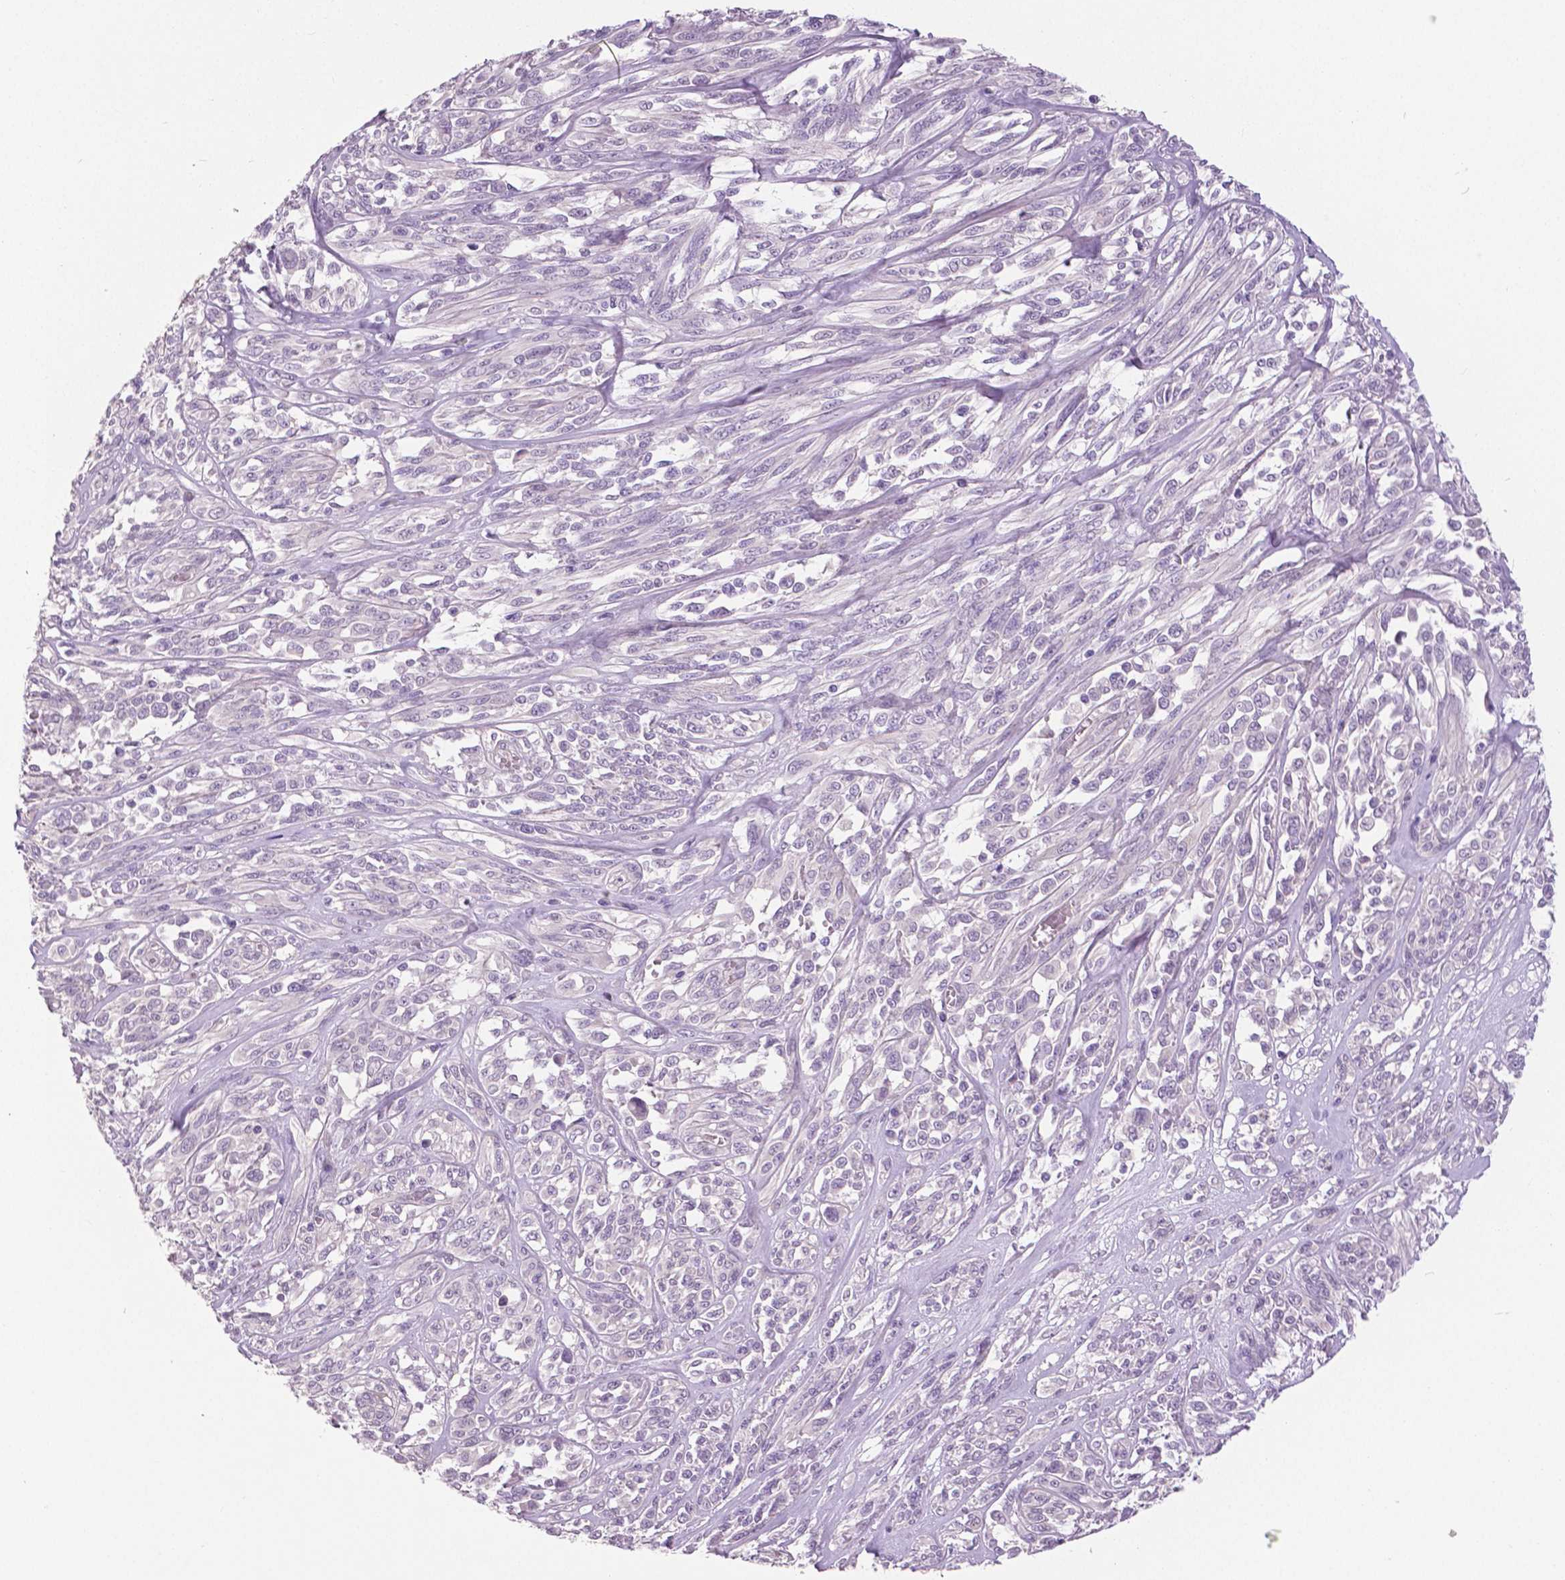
{"staining": {"intensity": "negative", "quantity": "none", "location": "none"}, "tissue": "melanoma", "cell_type": "Tumor cells", "image_type": "cancer", "snomed": [{"axis": "morphology", "description": "Malignant melanoma, NOS"}, {"axis": "topography", "description": "Skin"}], "caption": "DAB immunohistochemical staining of human melanoma displays no significant staining in tumor cells.", "gene": "FOXA1", "patient": {"sex": "female", "age": 91}}